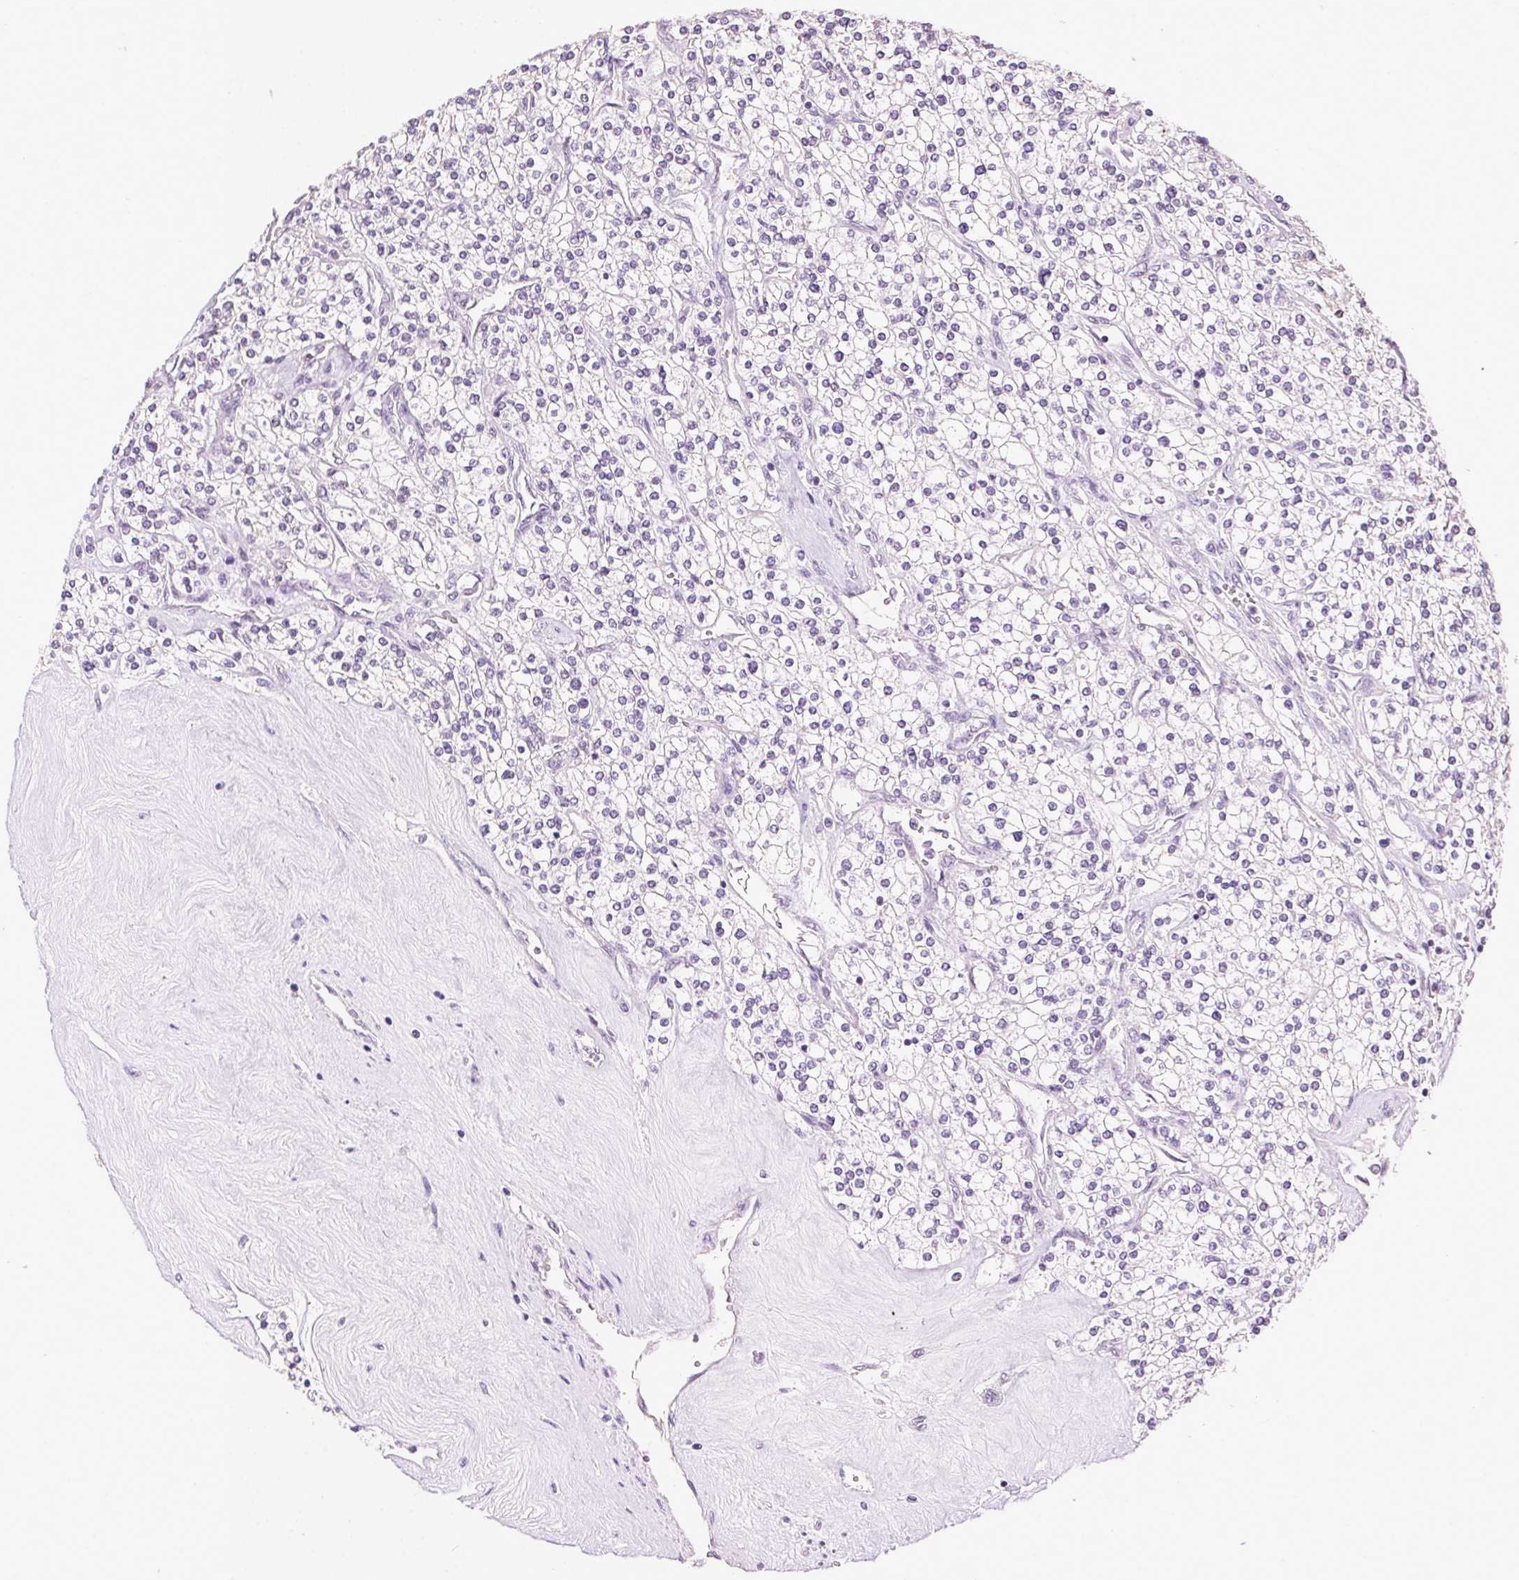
{"staining": {"intensity": "negative", "quantity": "none", "location": "none"}, "tissue": "renal cancer", "cell_type": "Tumor cells", "image_type": "cancer", "snomed": [{"axis": "morphology", "description": "Adenocarcinoma, NOS"}, {"axis": "topography", "description": "Kidney"}], "caption": "This is a histopathology image of IHC staining of renal cancer (adenocarcinoma), which shows no expression in tumor cells. The staining is performed using DAB (3,3'-diaminobenzidine) brown chromogen with nuclei counter-stained in using hematoxylin.", "gene": "SYCE2", "patient": {"sex": "male", "age": 80}}